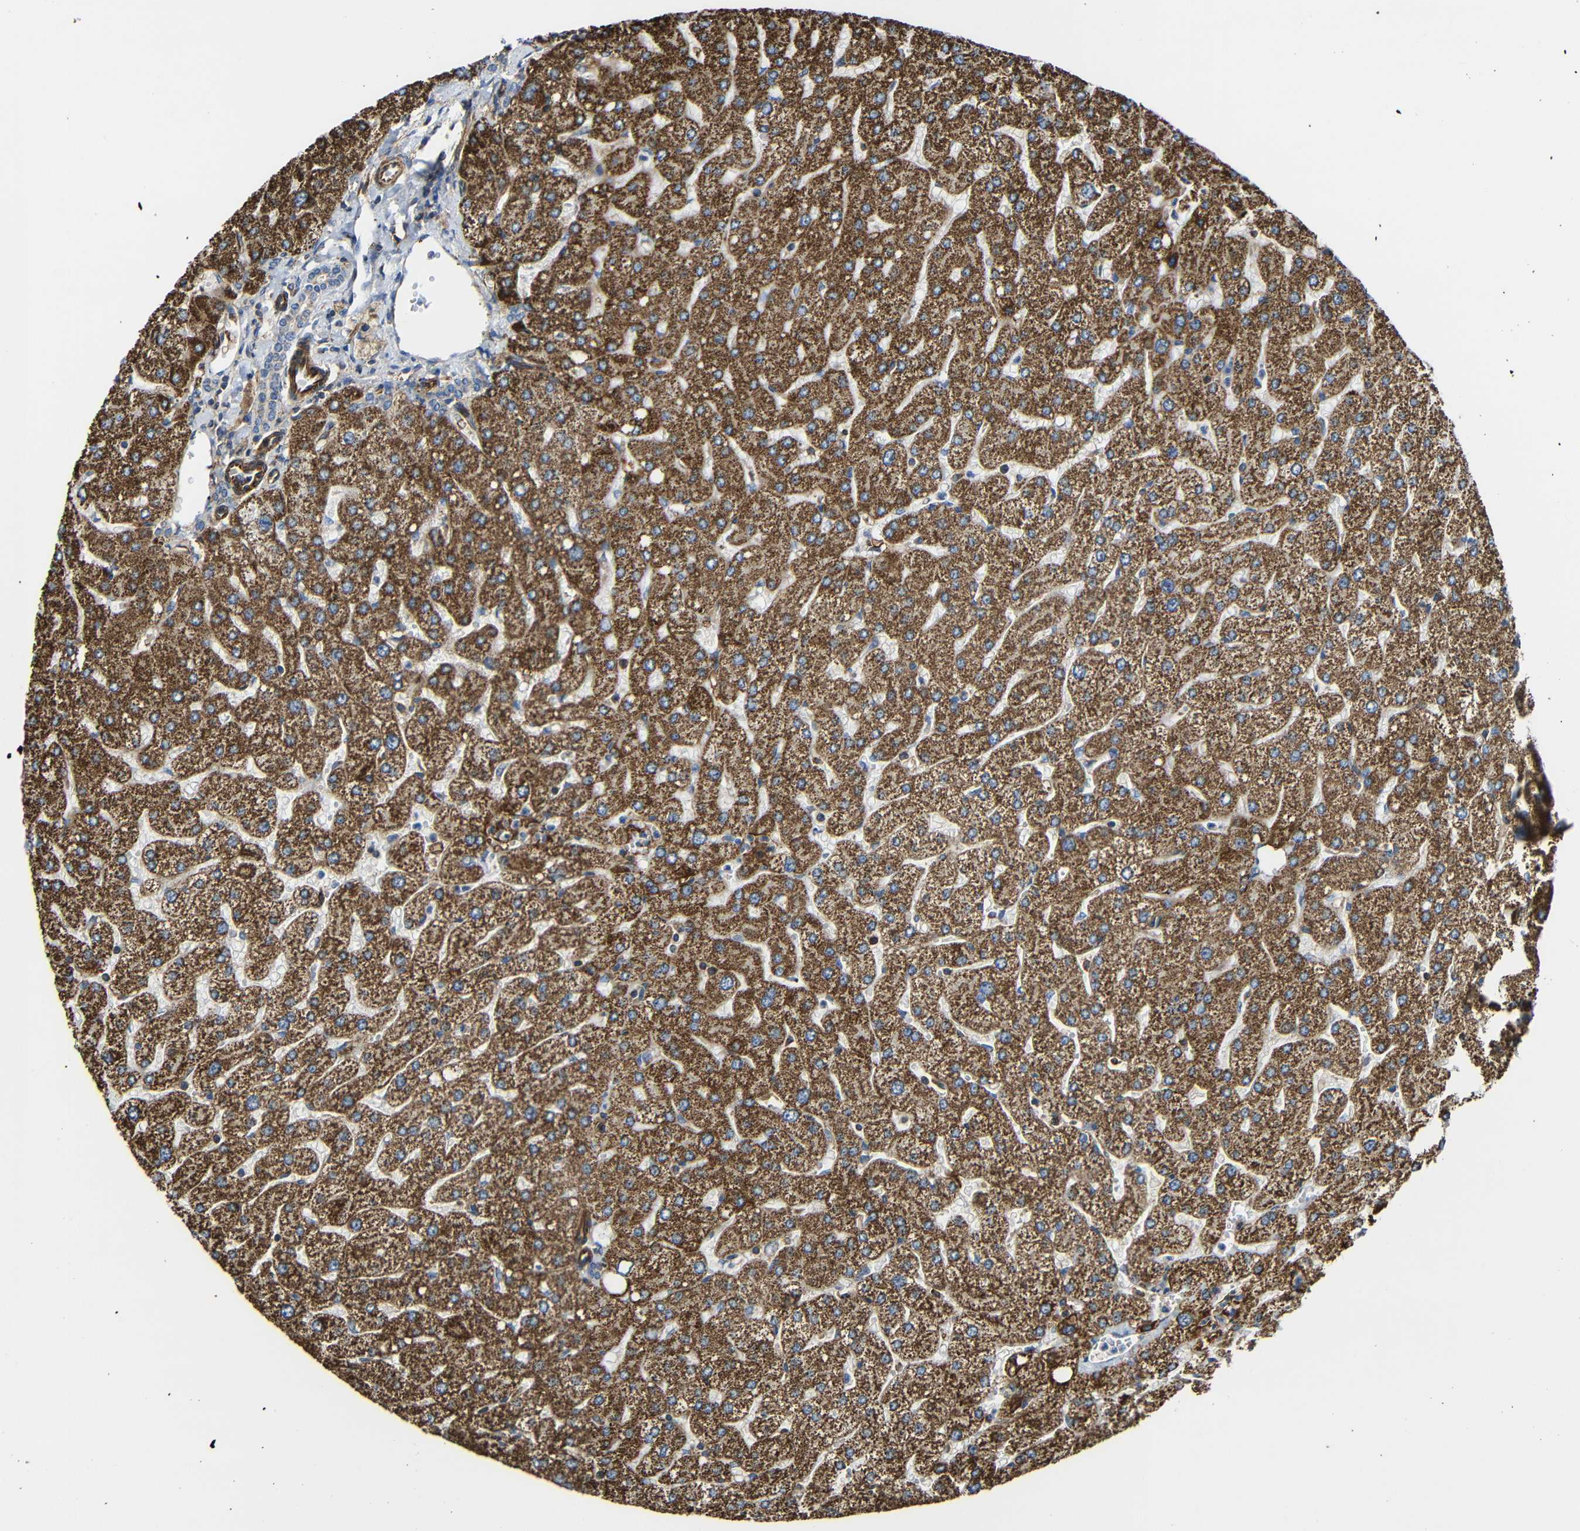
{"staining": {"intensity": "negative", "quantity": "none", "location": "none"}, "tissue": "liver", "cell_type": "Cholangiocytes", "image_type": "normal", "snomed": [{"axis": "morphology", "description": "Normal tissue, NOS"}, {"axis": "topography", "description": "Liver"}], "caption": "Immunohistochemistry (IHC) photomicrograph of benign human liver stained for a protein (brown), which demonstrates no expression in cholangiocytes. (DAB (3,3'-diaminobenzidine) IHC, high magnification).", "gene": "IGSF10", "patient": {"sex": "male", "age": 55}}